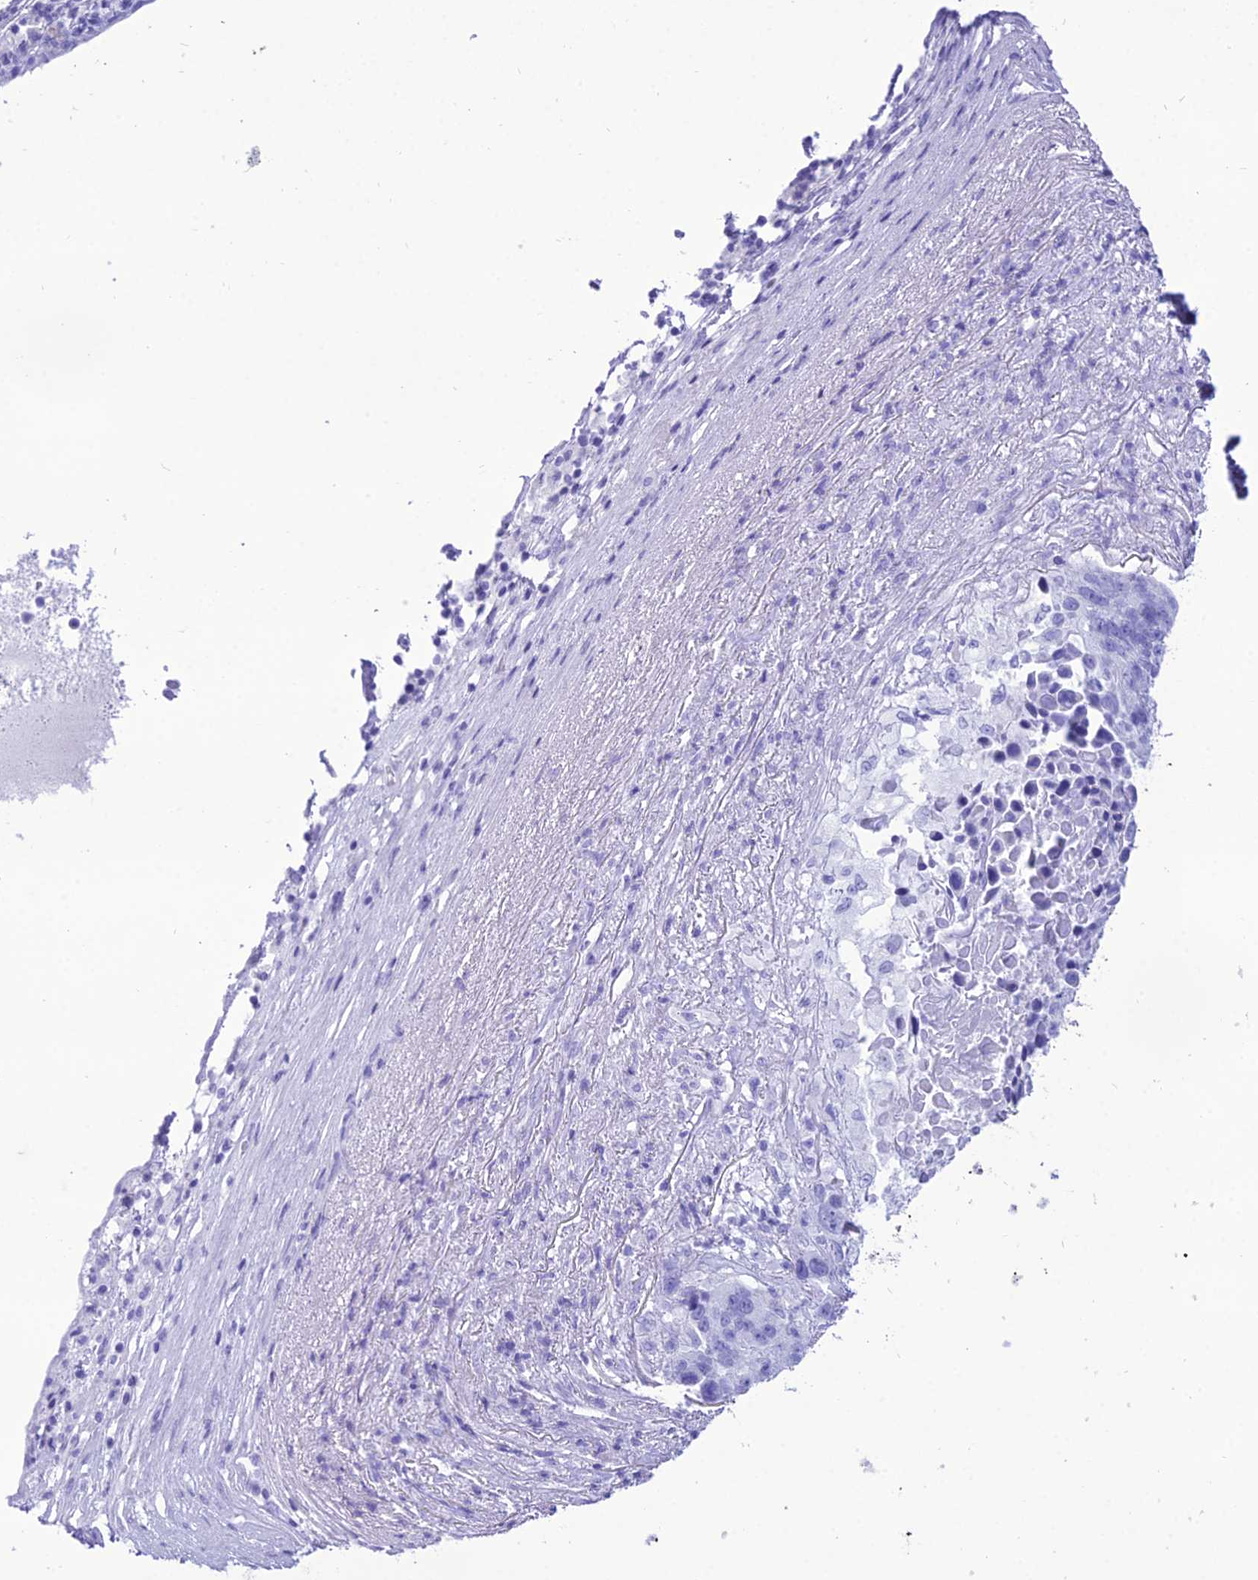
{"staining": {"intensity": "negative", "quantity": "none", "location": "none"}, "tissue": "lung cancer", "cell_type": "Tumor cells", "image_type": "cancer", "snomed": [{"axis": "morphology", "description": "Normal tissue, NOS"}, {"axis": "morphology", "description": "Squamous cell carcinoma, NOS"}, {"axis": "topography", "description": "Lymph node"}, {"axis": "topography", "description": "Lung"}], "caption": "This is an immunohistochemistry (IHC) histopathology image of lung cancer. There is no positivity in tumor cells.", "gene": "PNMA5", "patient": {"sex": "male", "age": 66}}